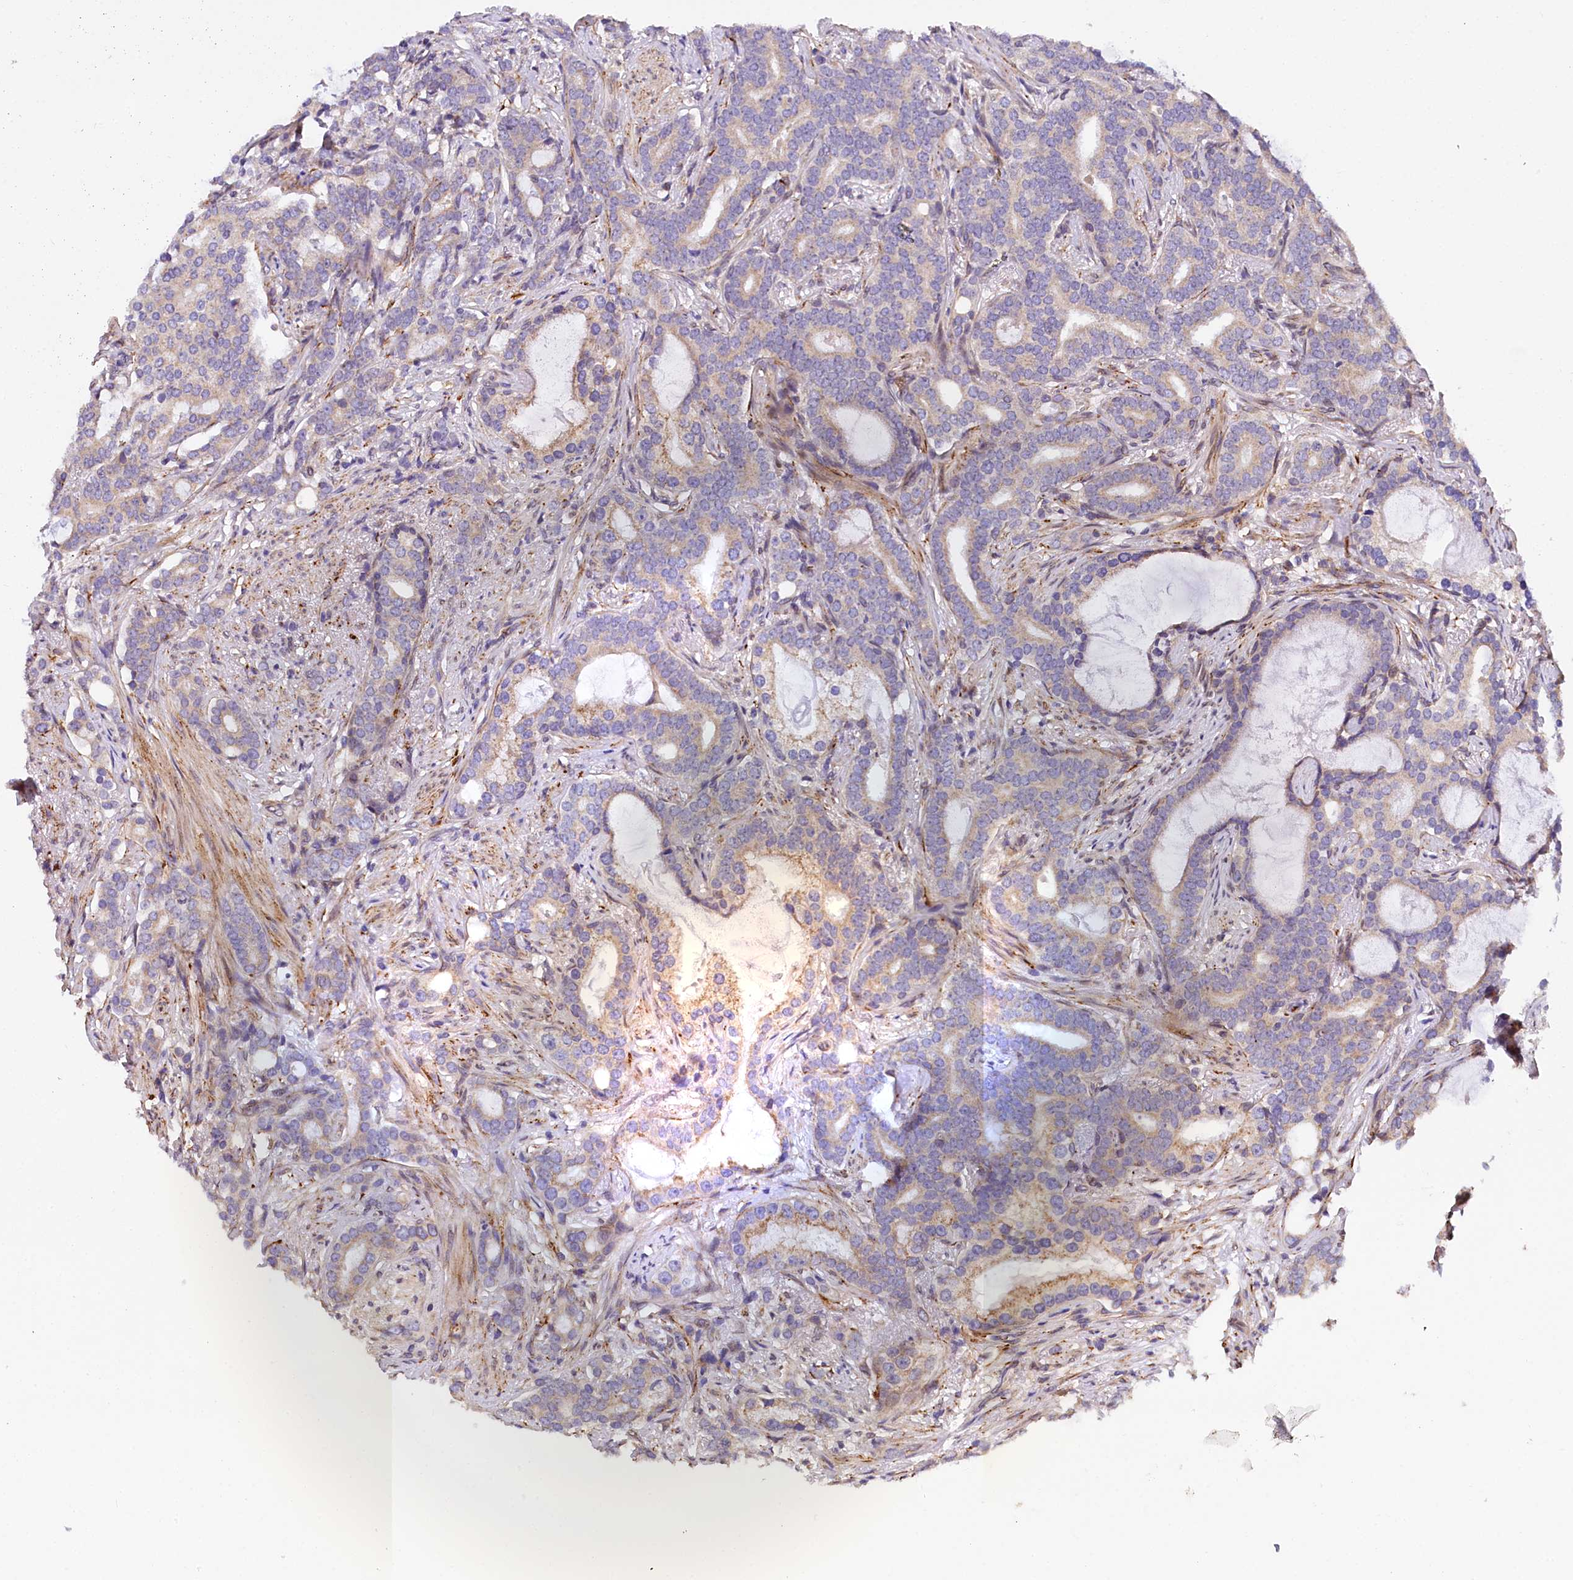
{"staining": {"intensity": "moderate", "quantity": "<25%", "location": "cytoplasmic/membranous"}, "tissue": "prostate cancer", "cell_type": "Tumor cells", "image_type": "cancer", "snomed": [{"axis": "morphology", "description": "Adenocarcinoma, Low grade"}, {"axis": "topography", "description": "Prostate"}], "caption": "A high-resolution image shows IHC staining of prostate cancer (adenocarcinoma (low-grade)), which shows moderate cytoplasmic/membranous positivity in approximately <25% of tumor cells. (Stains: DAB in brown, nuclei in blue, Microscopy: brightfield microscopy at high magnification).", "gene": "SUPV3L1", "patient": {"sex": "male", "age": 71}}